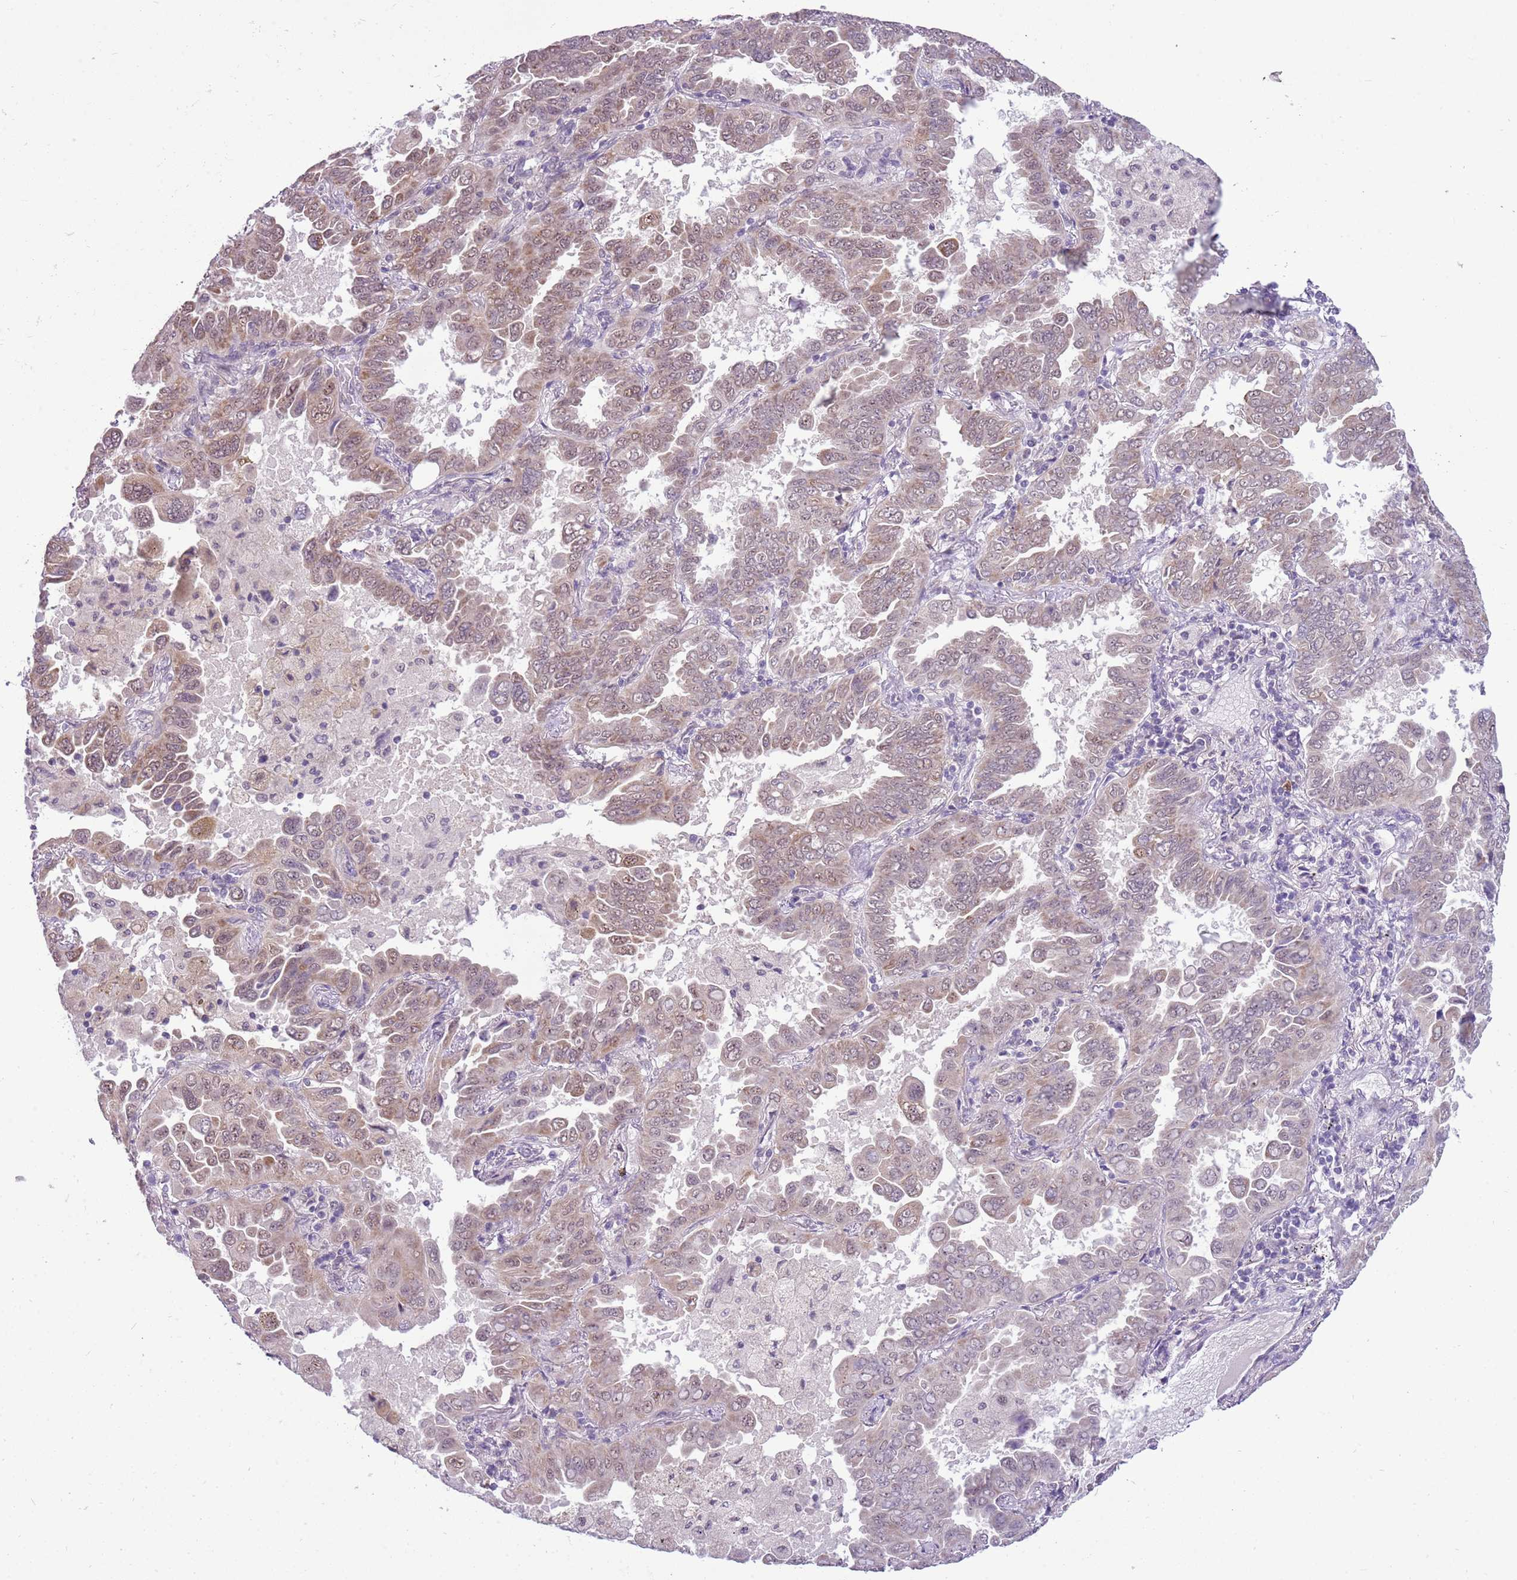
{"staining": {"intensity": "weak", "quantity": "25%-75%", "location": "cytoplasmic/membranous,nuclear"}, "tissue": "lung cancer", "cell_type": "Tumor cells", "image_type": "cancer", "snomed": [{"axis": "morphology", "description": "Adenocarcinoma, NOS"}, {"axis": "topography", "description": "Lung"}], "caption": "Immunohistochemical staining of lung cancer (adenocarcinoma) demonstrates weak cytoplasmic/membranous and nuclear protein positivity in approximately 25%-75% of tumor cells. (Brightfield microscopy of DAB IHC at high magnification).", "gene": "FAM120C", "patient": {"sex": "male", "age": 64}}